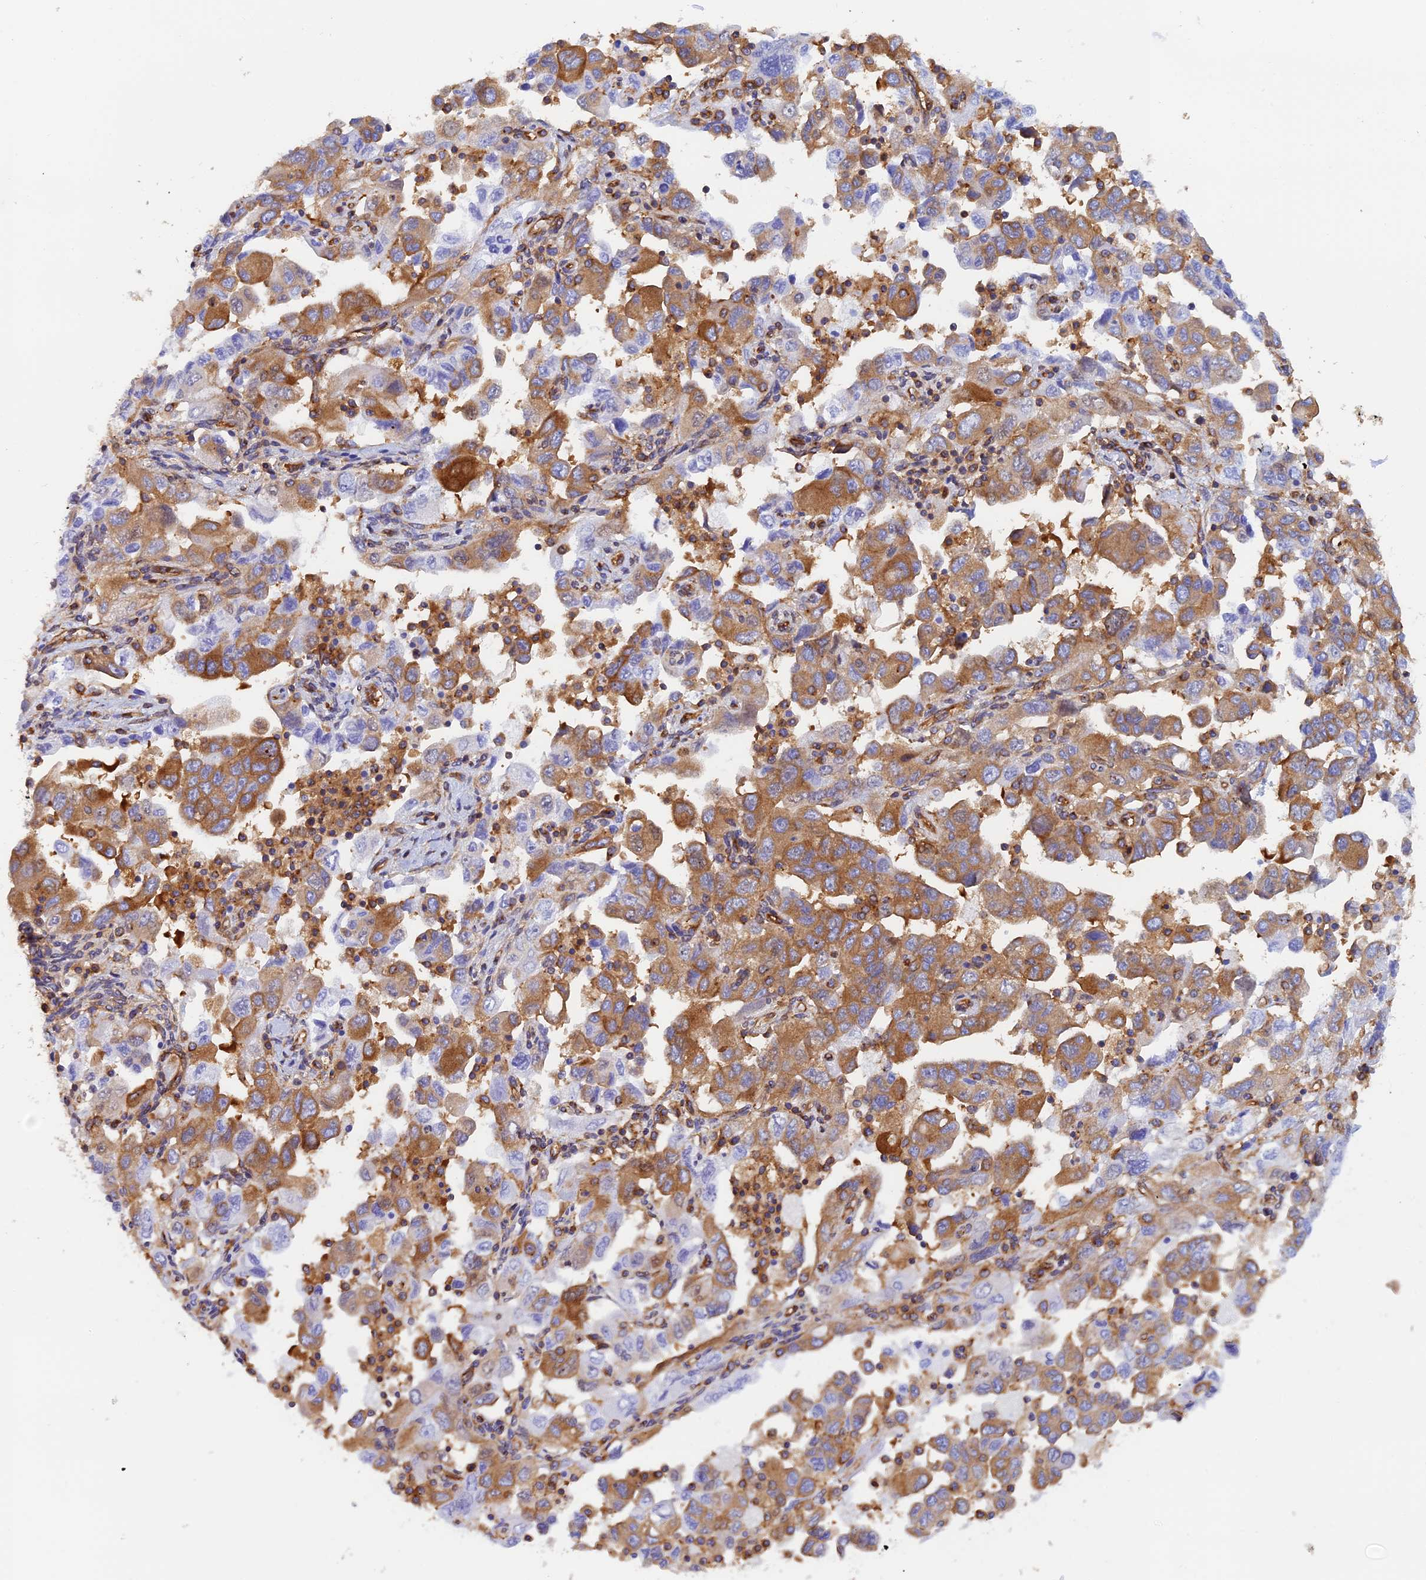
{"staining": {"intensity": "moderate", "quantity": ">75%", "location": "cytoplasmic/membranous"}, "tissue": "ovarian cancer", "cell_type": "Tumor cells", "image_type": "cancer", "snomed": [{"axis": "morphology", "description": "Carcinoma, NOS"}, {"axis": "morphology", "description": "Cystadenocarcinoma, serous, NOS"}, {"axis": "topography", "description": "Ovary"}], "caption": "Approximately >75% of tumor cells in human carcinoma (ovarian) display moderate cytoplasmic/membranous protein positivity as visualized by brown immunohistochemical staining.", "gene": "DCTN2", "patient": {"sex": "female", "age": 69}}